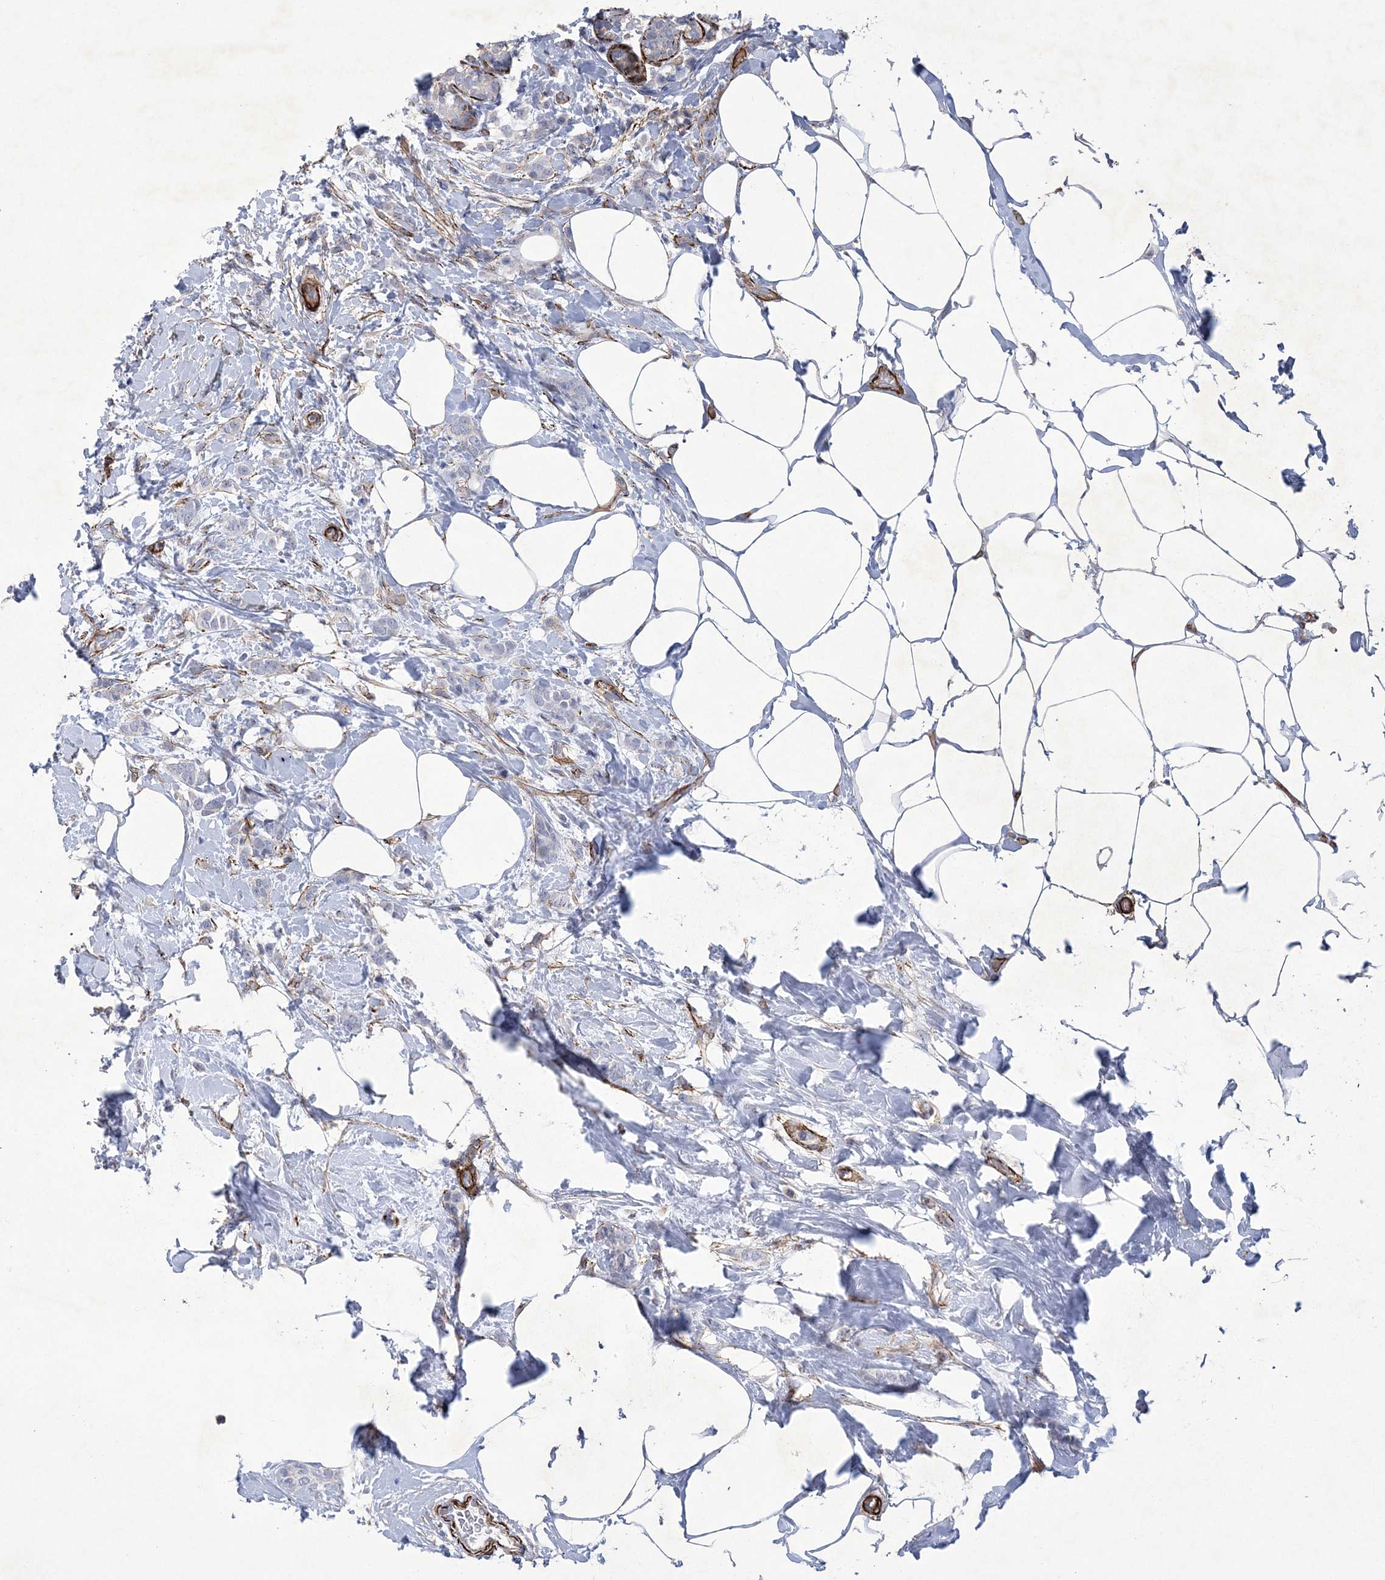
{"staining": {"intensity": "negative", "quantity": "none", "location": "none"}, "tissue": "breast cancer", "cell_type": "Tumor cells", "image_type": "cancer", "snomed": [{"axis": "morphology", "description": "Lobular carcinoma, in situ"}, {"axis": "morphology", "description": "Lobular carcinoma"}, {"axis": "topography", "description": "Breast"}], "caption": "Immunohistochemical staining of human breast cancer (lobular carcinoma in situ) displays no significant positivity in tumor cells. Nuclei are stained in blue.", "gene": "ARSJ", "patient": {"sex": "female", "age": 41}}